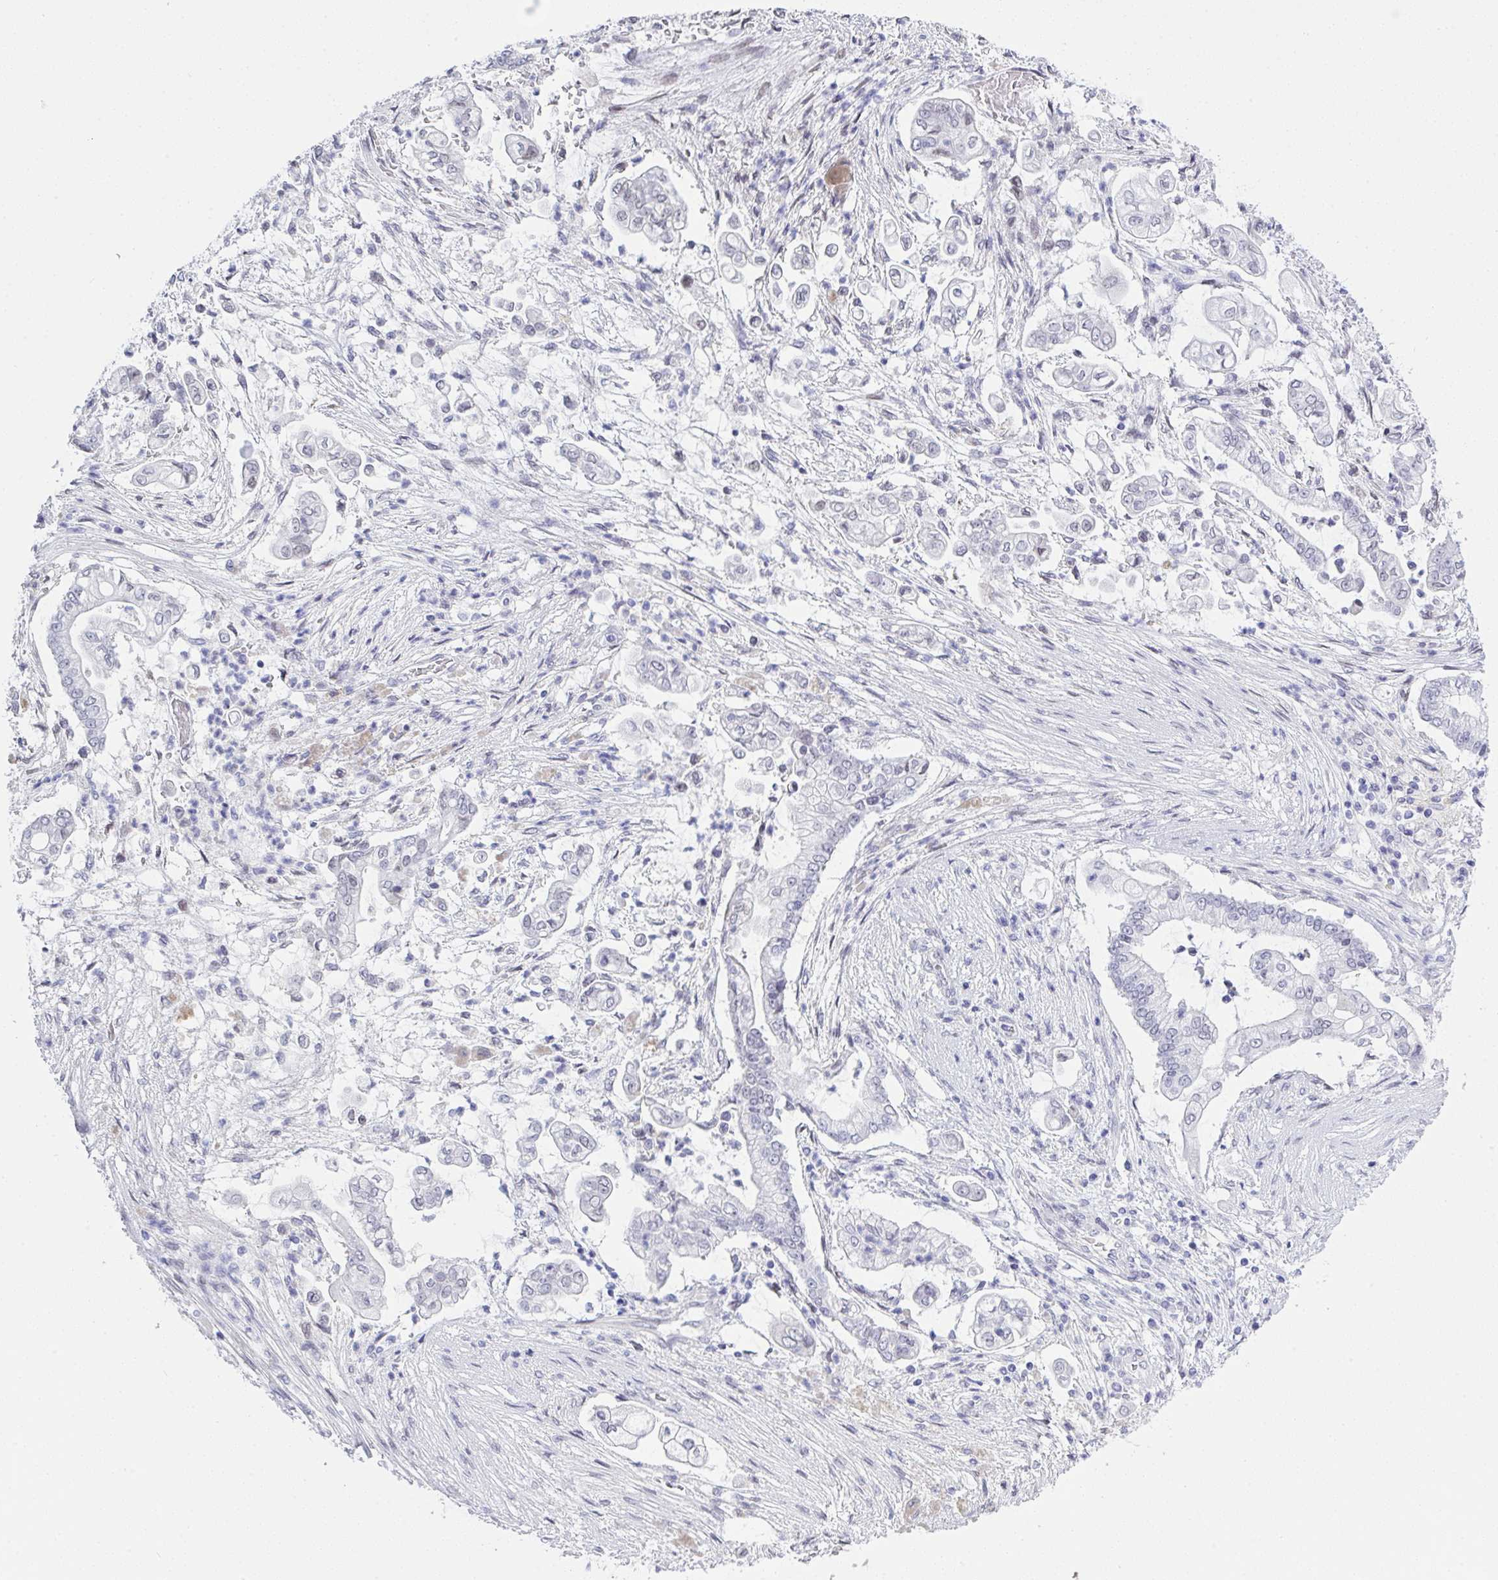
{"staining": {"intensity": "negative", "quantity": "none", "location": "none"}, "tissue": "pancreatic cancer", "cell_type": "Tumor cells", "image_type": "cancer", "snomed": [{"axis": "morphology", "description": "Adenocarcinoma, NOS"}, {"axis": "topography", "description": "Pancreas"}], "caption": "The immunohistochemistry histopathology image has no significant staining in tumor cells of adenocarcinoma (pancreatic) tissue.", "gene": "MFSD4A", "patient": {"sex": "female", "age": 69}}